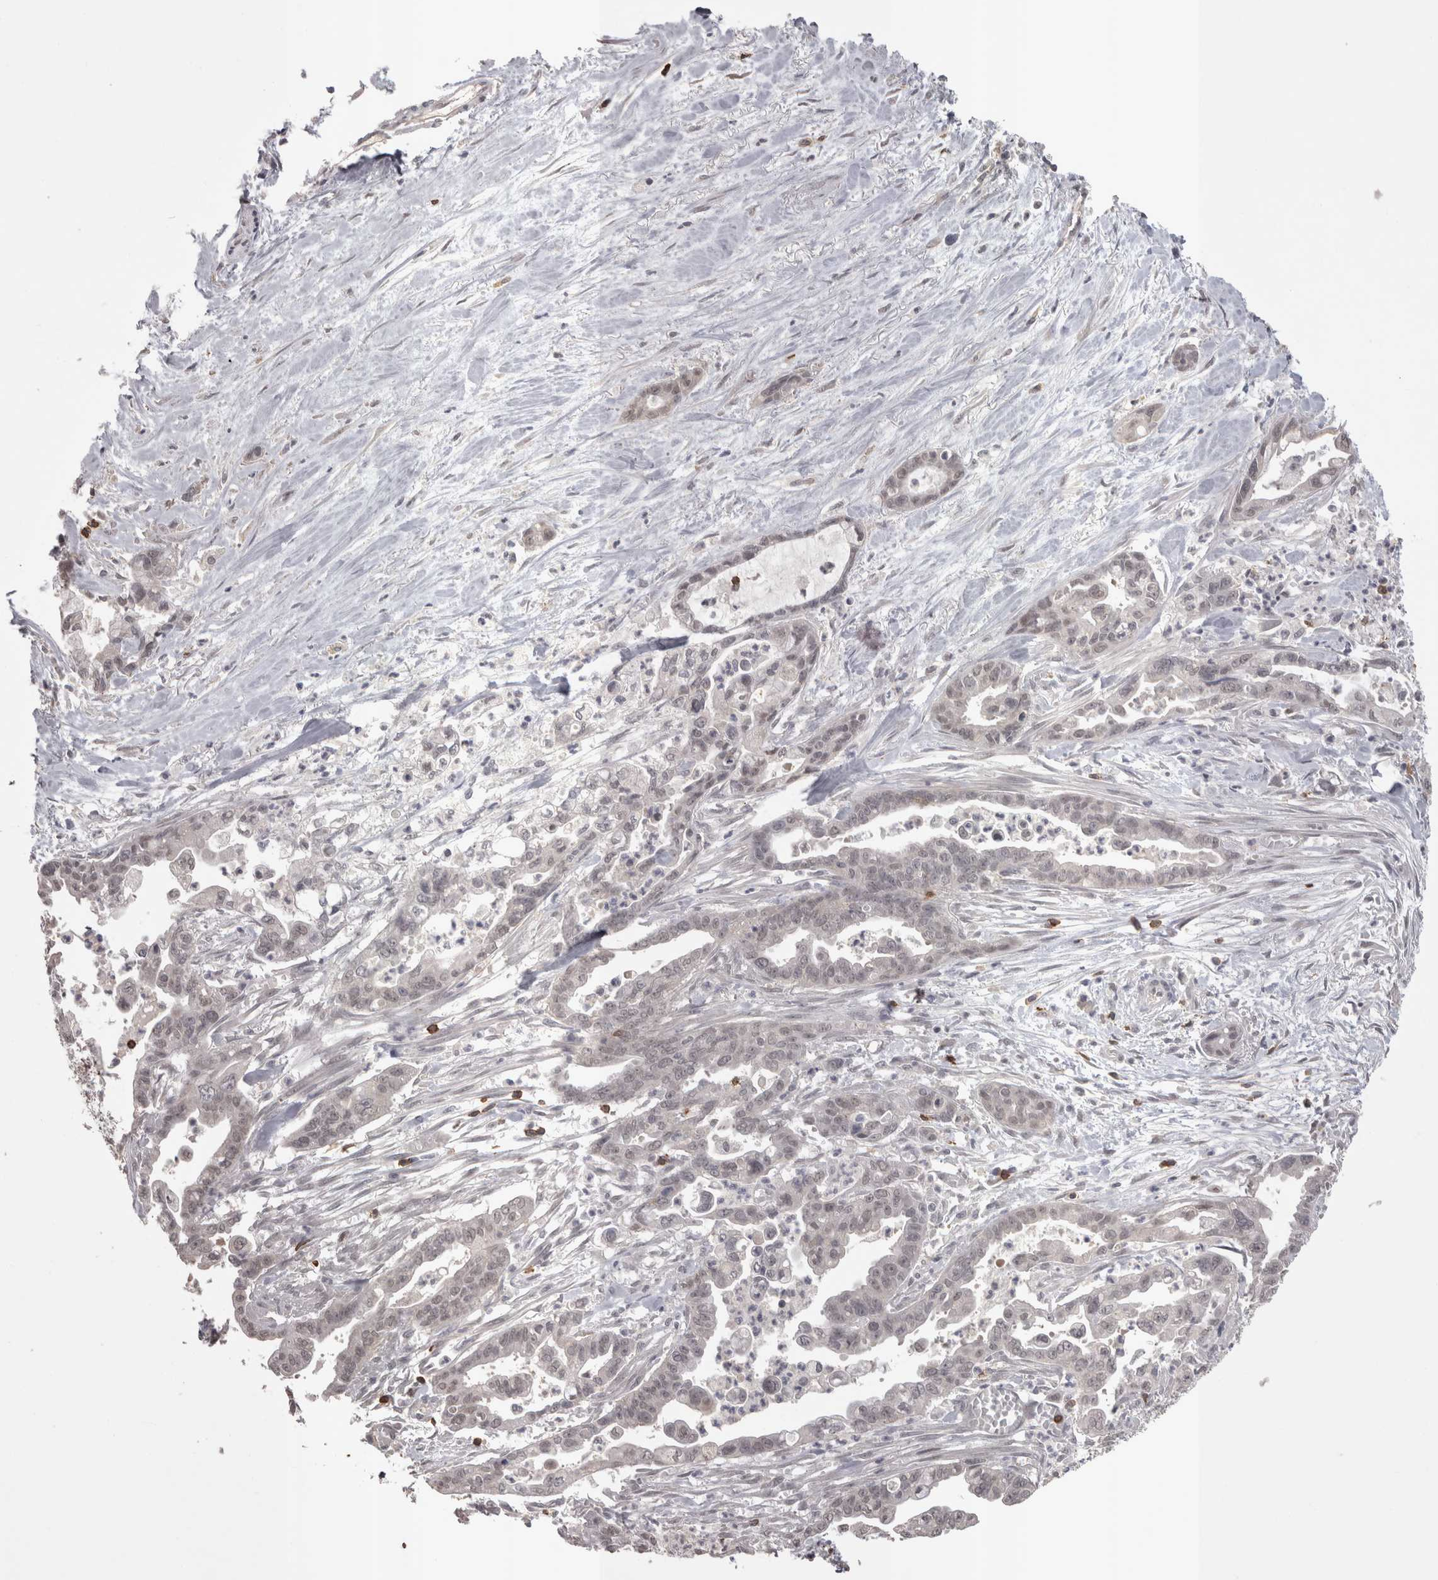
{"staining": {"intensity": "weak", "quantity": ">75%", "location": "nuclear"}, "tissue": "pancreatic cancer", "cell_type": "Tumor cells", "image_type": "cancer", "snomed": [{"axis": "morphology", "description": "Adenocarcinoma, NOS"}, {"axis": "topography", "description": "Pancreas"}], "caption": "Immunohistochemistry (IHC) (DAB (3,3'-diaminobenzidine)) staining of pancreatic cancer shows weak nuclear protein expression in about >75% of tumor cells.", "gene": "SKAP1", "patient": {"sex": "male", "age": 70}}